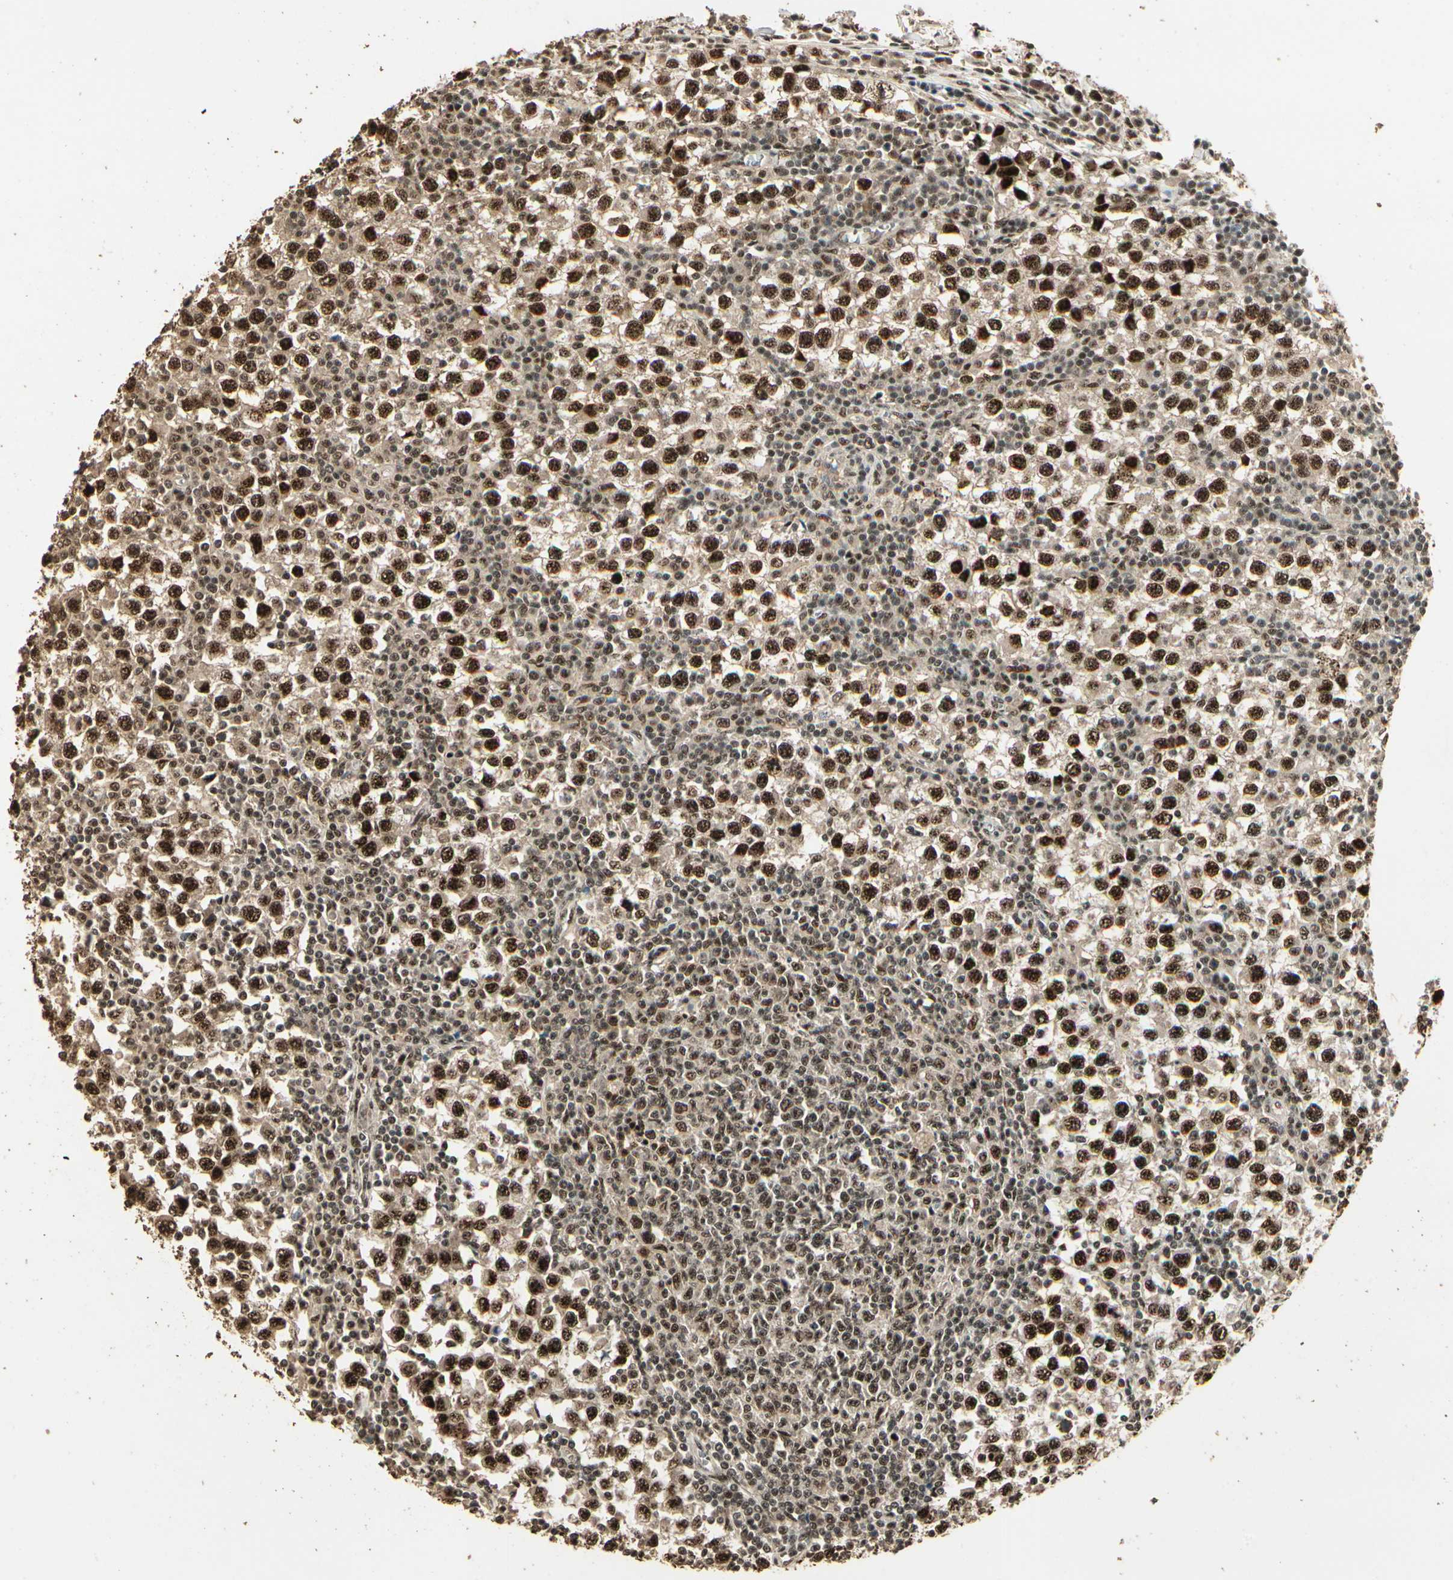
{"staining": {"intensity": "strong", "quantity": ">75%", "location": "nuclear"}, "tissue": "testis cancer", "cell_type": "Tumor cells", "image_type": "cancer", "snomed": [{"axis": "morphology", "description": "Seminoma, NOS"}, {"axis": "topography", "description": "Testis"}], "caption": "Tumor cells demonstrate high levels of strong nuclear positivity in approximately >75% of cells in human testis seminoma. The protein of interest is shown in brown color, while the nuclei are stained blue.", "gene": "RBM25", "patient": {"sex": "male", "age": 65}}